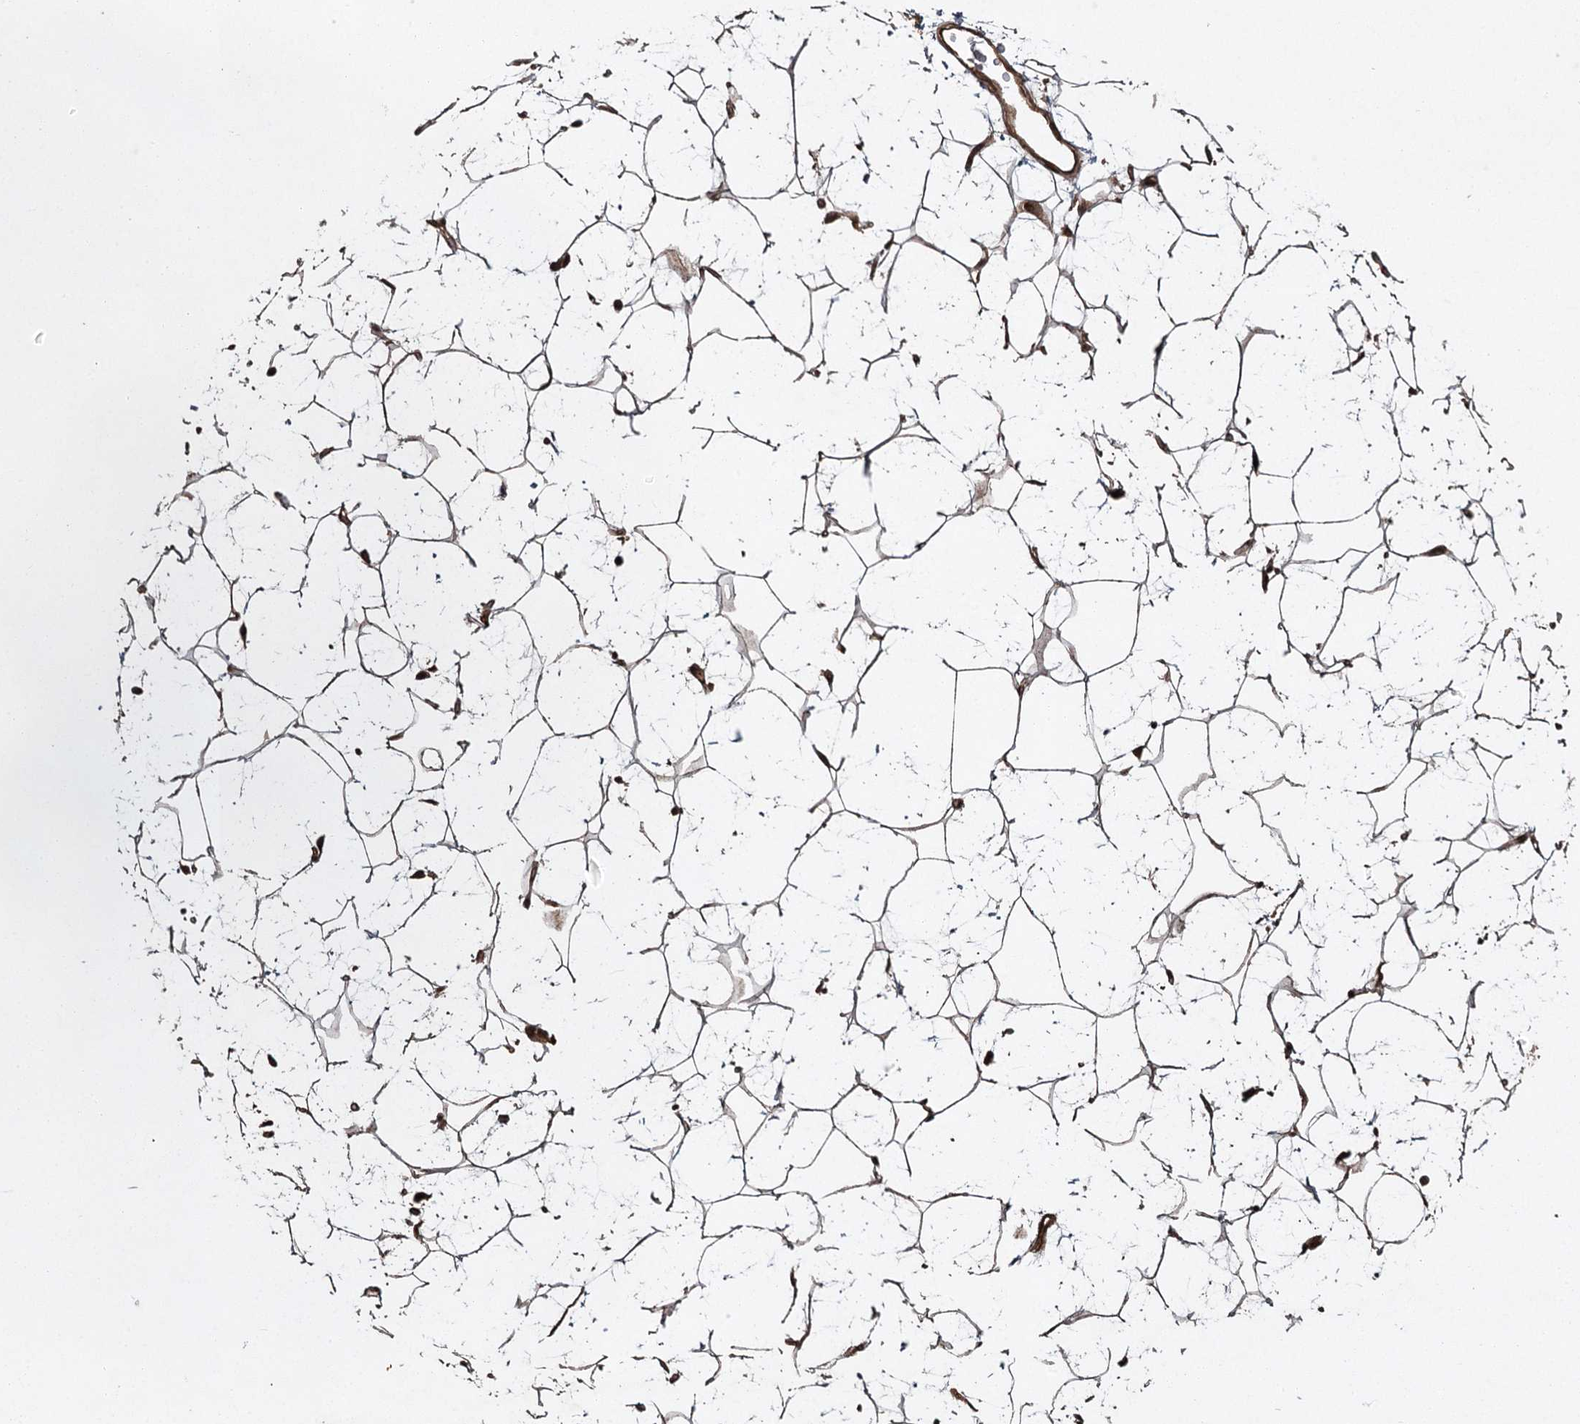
{"staining": {"intensity": "strong", "quantity": ">75%", "location": "cytoplasmic/membranous"}, "tissue": "adipose tissue", "cell_type": "Adipocytes", "image_type": "normal", "snomed": [{"axis": "morphology", "description": "Normal tissue, NOS"}, {"axis": "topography", "description": "Breast"}], "caption": "IHC micrograph of benign adipose tissue: human adipose tissue stained using immunohistochemistry exhibits high levels of strong protein expression localized specifically in the cytoplasmic/membranous of adipocytes, appearing as a cytoplasmic/membranous brown color.", "gene": "RPAP3", "patient": {"sex": "female", "age": 26}}